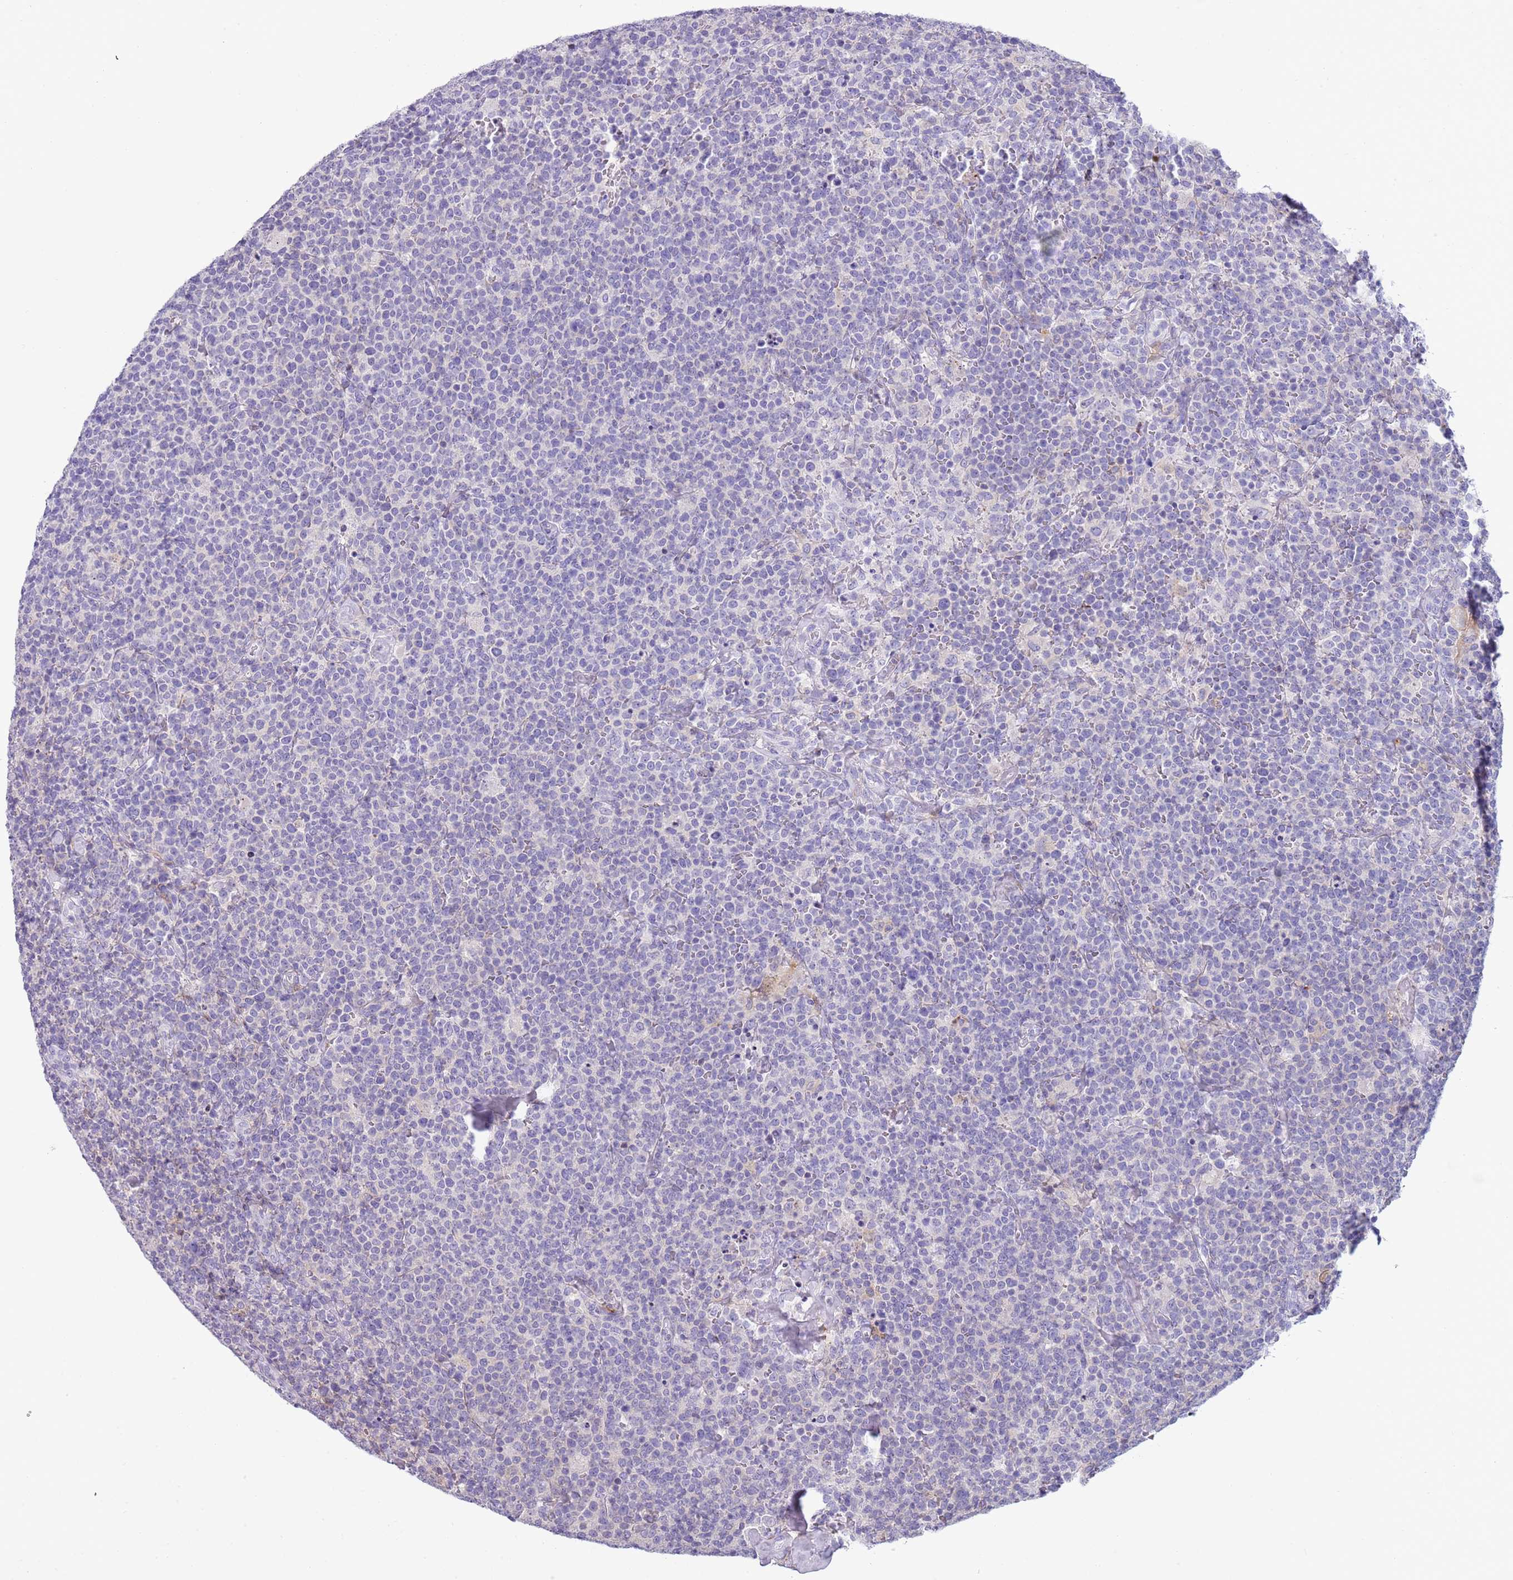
{"staining": {"intensity": "negative", "quantity": "none", "location": "none"}, "tissue": "lymphoma", "cell_type": "Tumor cells", "image_type": "cancer", "snomed": [{"axis": "morphology", "description": "Malignant lymphoma, non-Hodgkin's type, High grade"}, {"axis": "topography", "description": "Lymph node"}], "caption": "This photomicrograph is of lymphoma stained with immunohistochemistry to label a protein in brown with the nuclei are counter-stained blue. There is no expression in tumor cells. The staining is performed using DAB (3,3'-diaminobenzidine) brown chromogen with nuclei counter-stained in using hematoxylin.", "gene": "NBPF20", "patient": {"sex": "male", "age": 61}}